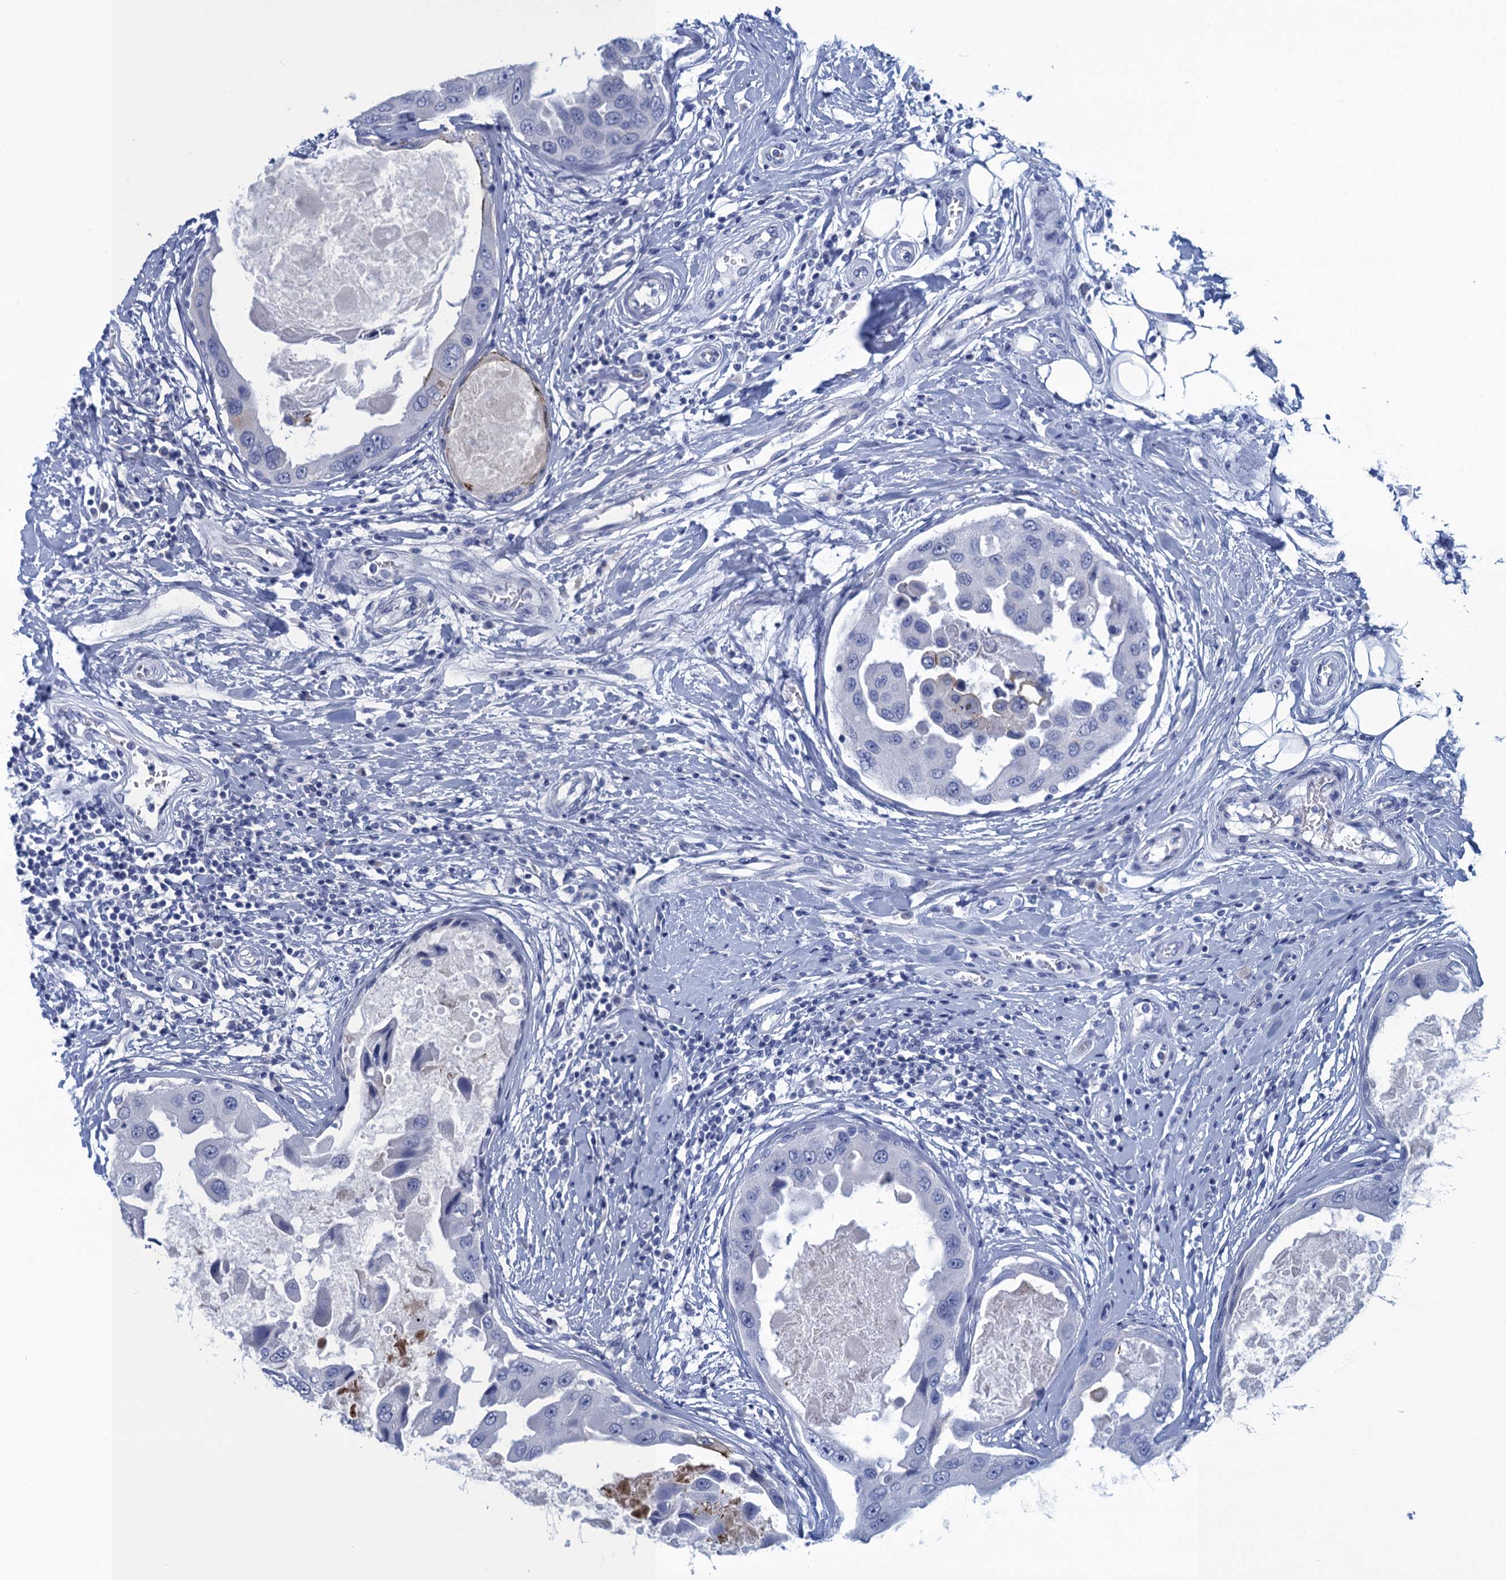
{"staining": {"intensity": "negative", "quantity": "none", "location": "none"}, "tissue": "breast cancer", "cell_type": "Tumor cells", "image_type": "cancer", "snomed": [{"axis": "morphology", "description": "Duct carcinoma"}, {"axis": "topography", "description": "Breast"}], "caption": "Photomicrograph shows no protein positivity in tumor cells of breast cancer tissue.", "gene": "SCEL", "patient": {"sex": "female", "age": 27}}